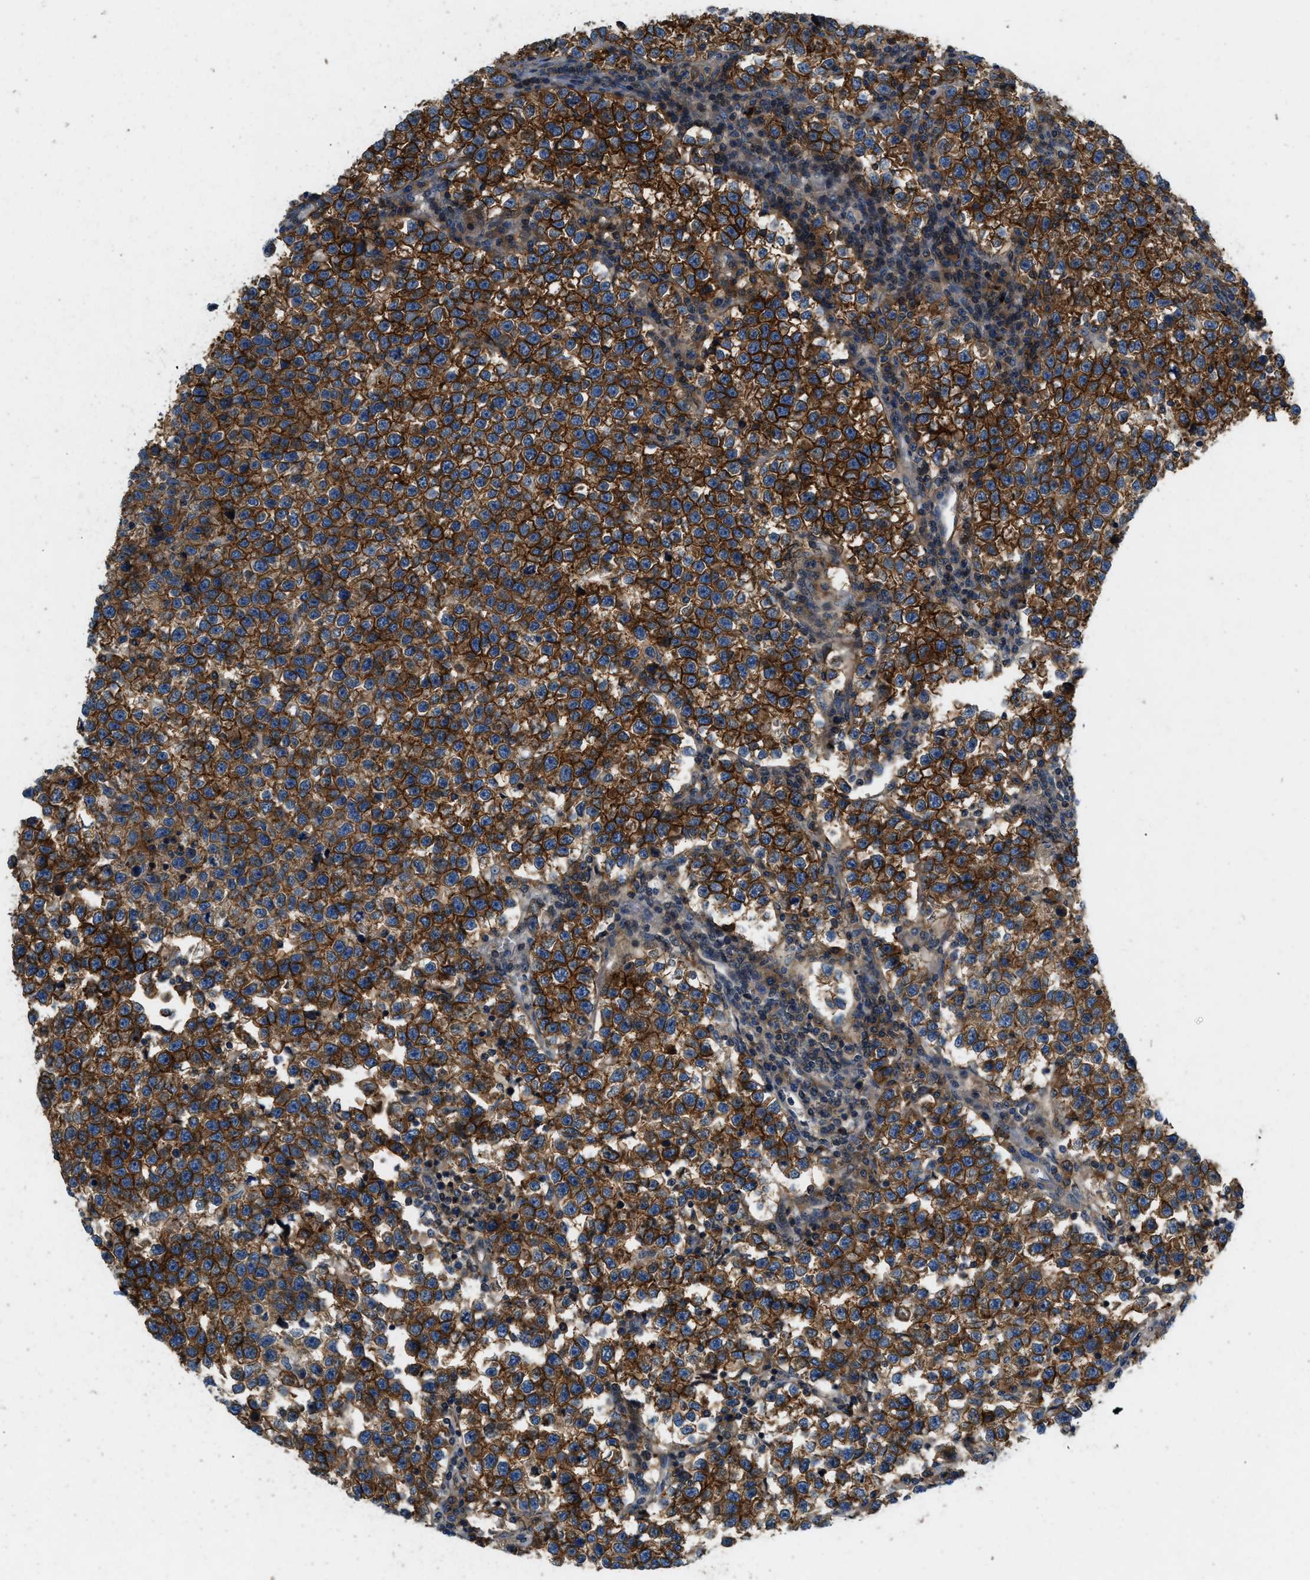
{"staining": {"intensity": "strong", "quantity": ">75%", "location": "cytoplasmic/membranous"}, "tissue": "testis cancer", "cell_type": "Tumor cells", "image_type": "cancer", "snomed": [{"axis": "morphology", "description": "Normal tissue, NOS"}, {"axis": "morphology", "description": "Seminoma, NOS"}, {"axis": "topography", "description": "Testis"}], "caption": "Protein staining exhibits strong cytoplasmic/membranous positivity in approximately >75% of tumor cells in testis cancer (seminoma).", "gene": "CNNM3", "patient": {"sex": "male", "age": 43}}